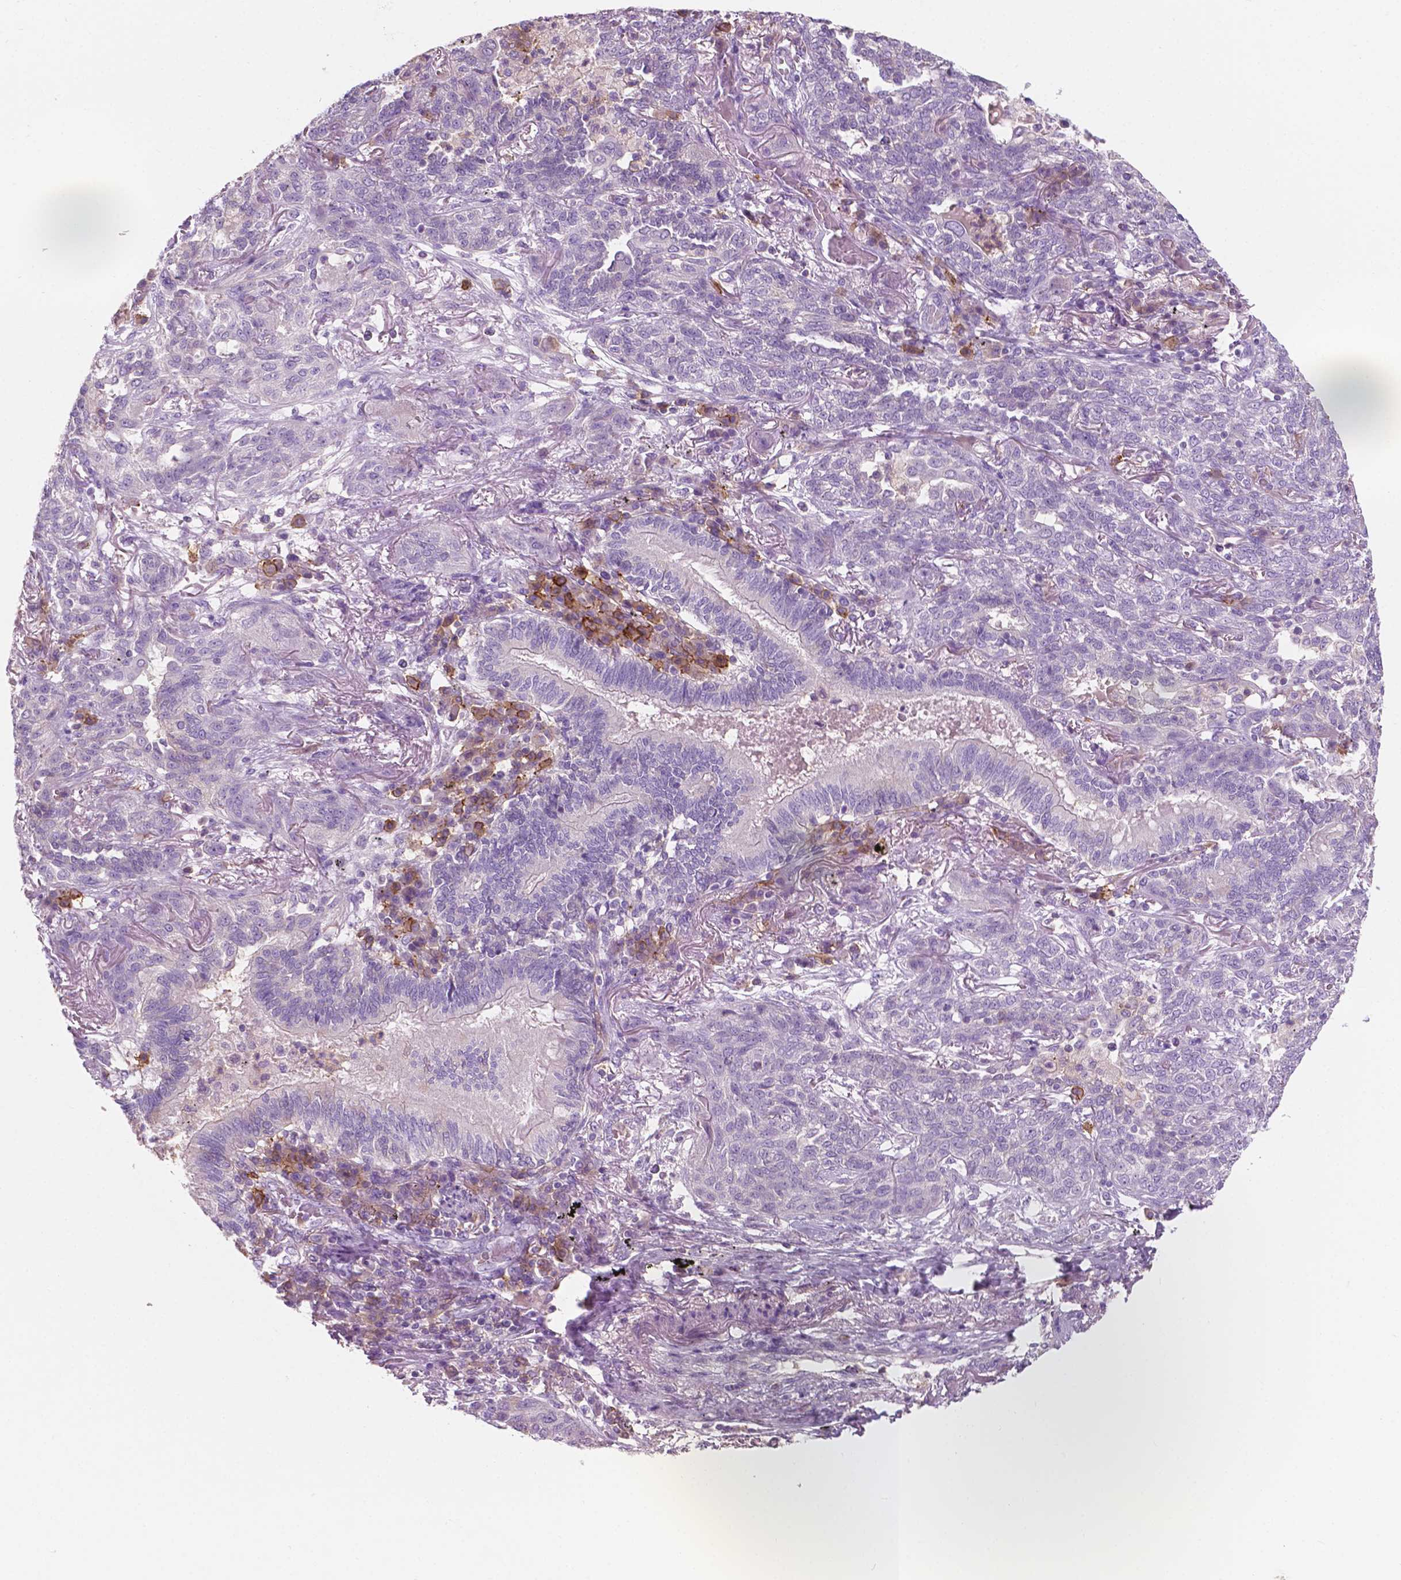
{"staining": {"intensity": "negative", "quantity": "none", "location": "none"}, "tissue": "lung cancer", "cell_type": "Tumor cells", "image_type": "cancer", "snomed": [{"axis": "morphology", "description": "Squamous cell carcinoma, NOS"}, {"axis": "topography", "description": "Lung"}], "caption": "Immunohistochemistry histopathology image of neoplastic tissue: lung squamous cell carcinoma stained with DAB reveals no significant protein positivity in tumor cells. (Stains: DAB IHC with hematoxylin counter stain, Microscopy: brightfield microscopy at high magnification).", "gene": "SEMA4A", "patient": {"sex": "female", "age": 70}}